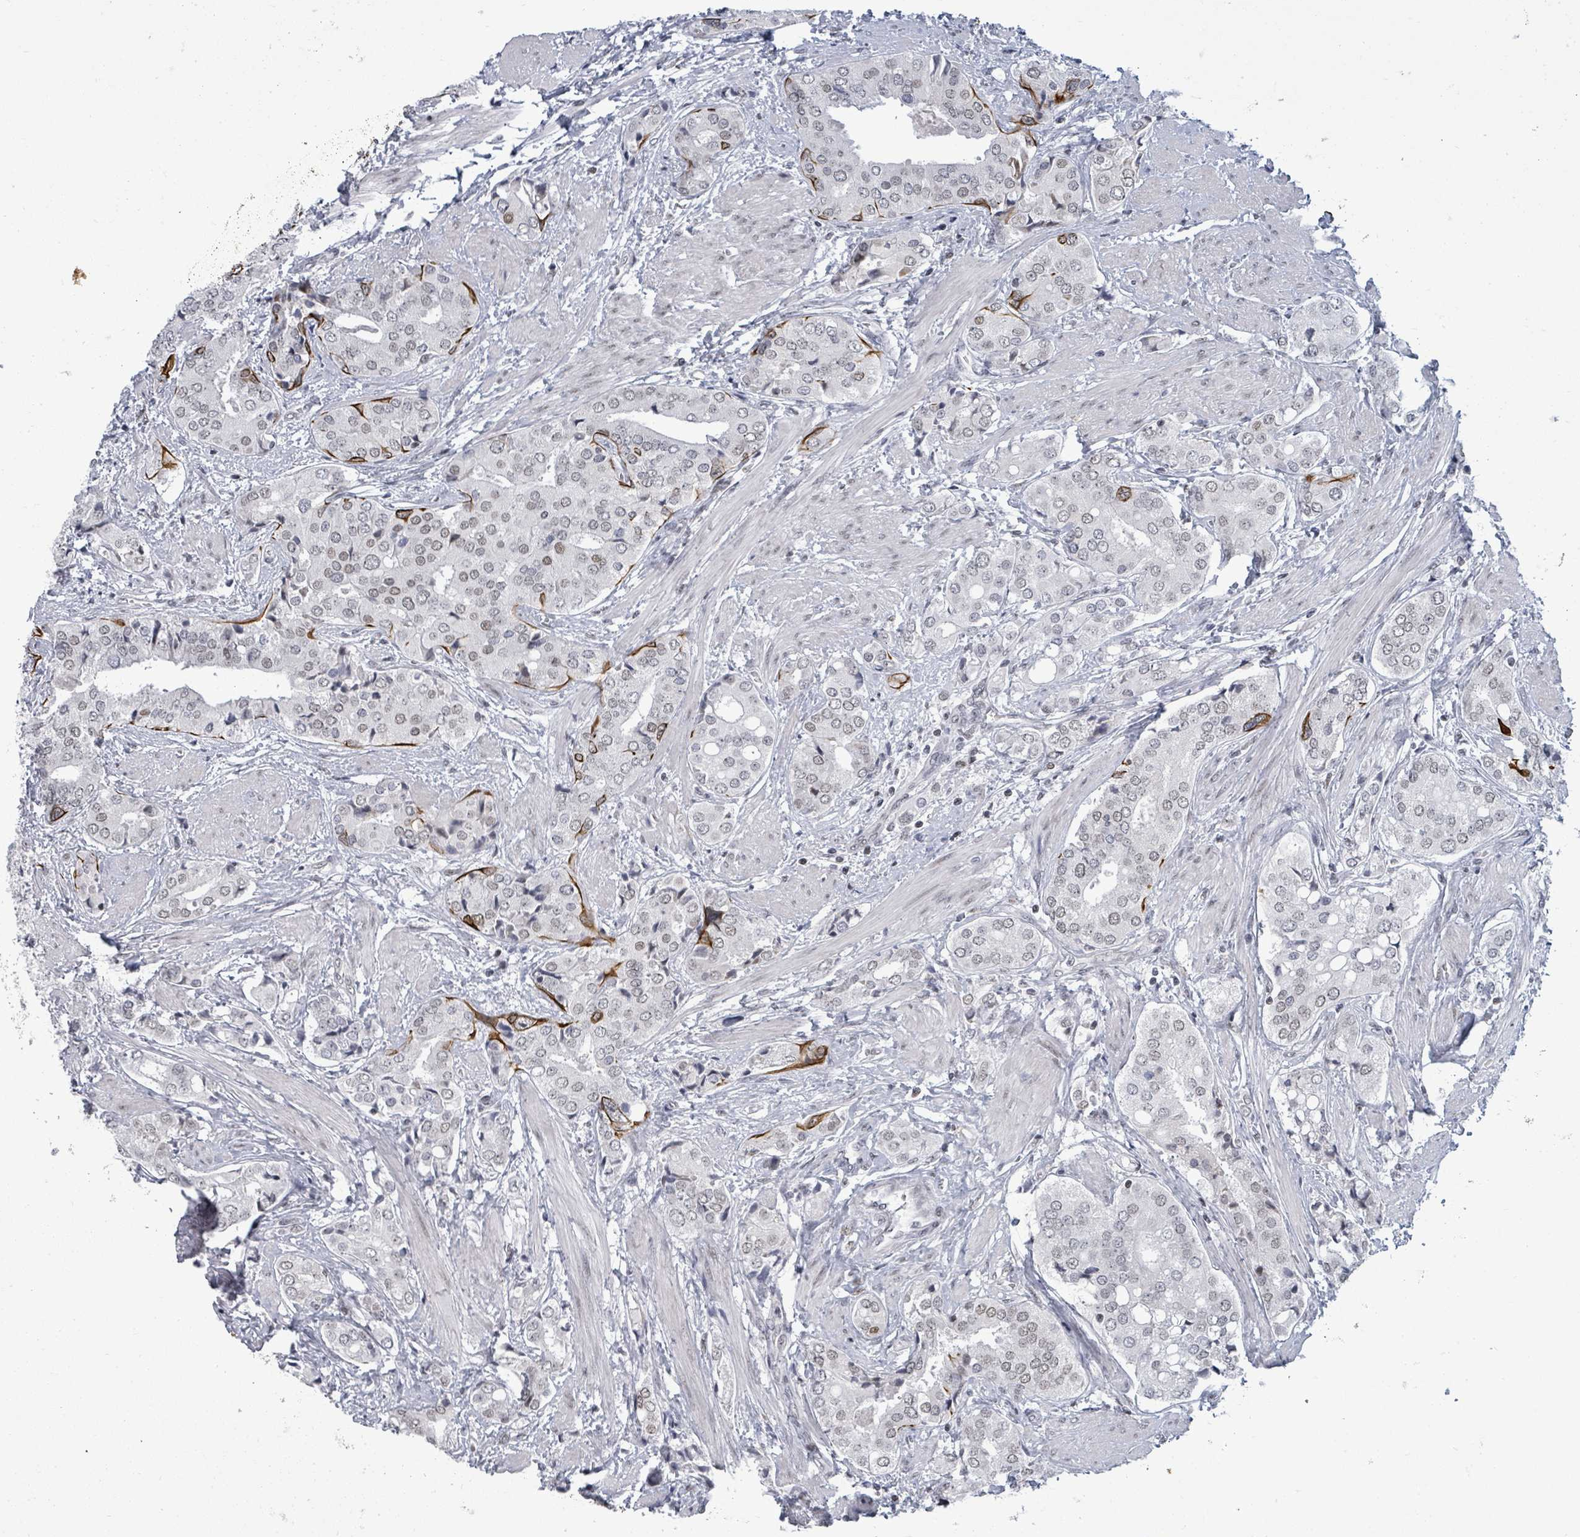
{"staining": {"intensity": "negative", "quantity": "none", "location": "none"}, "tissue": "prostate cancer", "cell_type": "Tumor cells", "image_type": "cancer", "snomed": [{"axis": "morphology", "description": "Adenocarcinoma, High grade"}, {"axis": "topography", "description": "Prostate"}], "caption": "Prostate cancer stained for a protein using IHC demonstrates no expression tumor cells.", "gene": "ERCC5", "patient": {"sex": "male", "age": 71}}